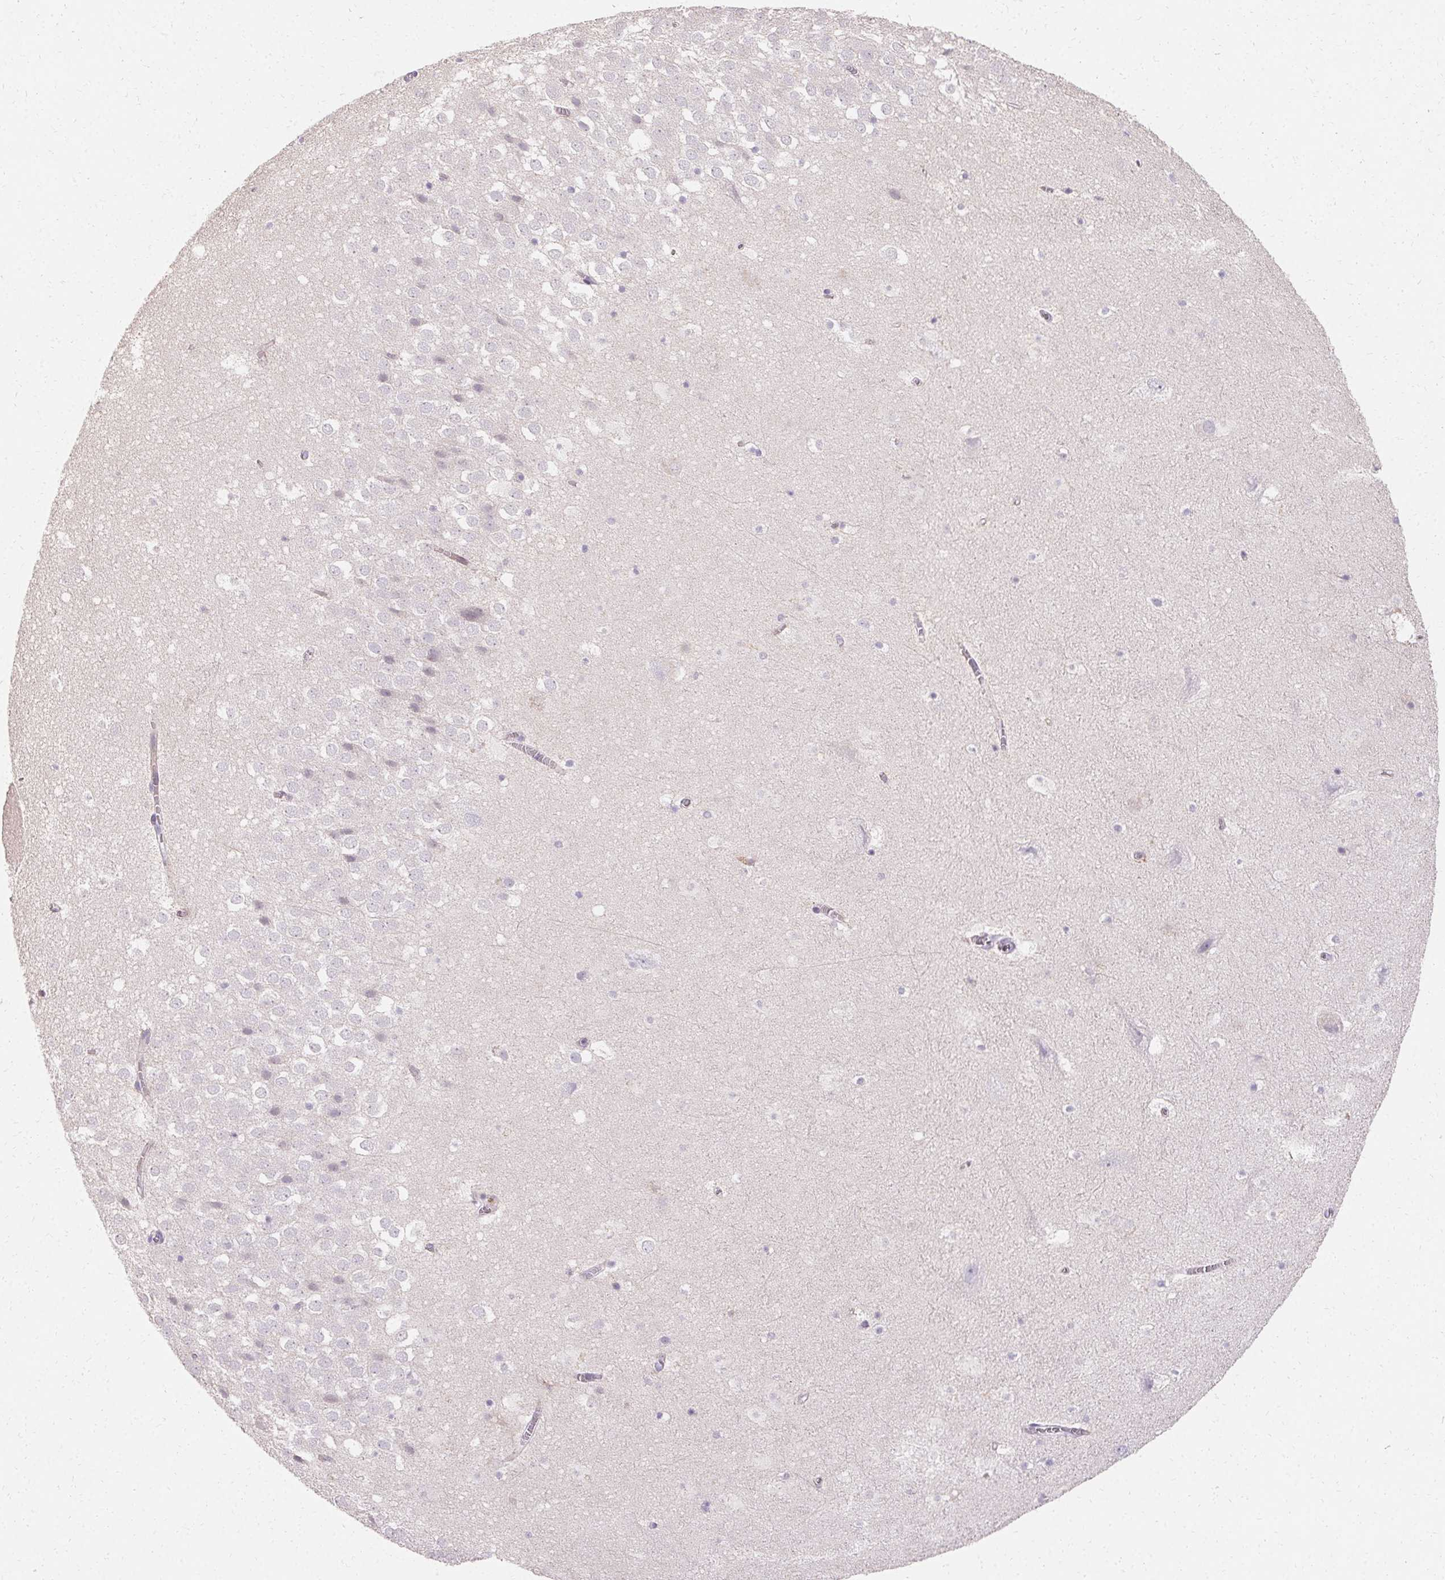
{"staining": {"intensity": "negative", "quantity": "none", "location": "none"}, "tissue": "hippocampus", "cell_type": "Glial cells", "image_type": "normal", "snomed": [{"axis": "morphology", "description": "Normal tissue, NOS"}, {"axis": "topography", "description": "Hippocampus"}], "caption": "DAB (3,3'-diaminobenzidine) immunohistochemical staining of benign hippocampus exhibits no significant expression in glial cells.", "gene": "TRIP13", "patient": {"sex": "female", "age": 42}}